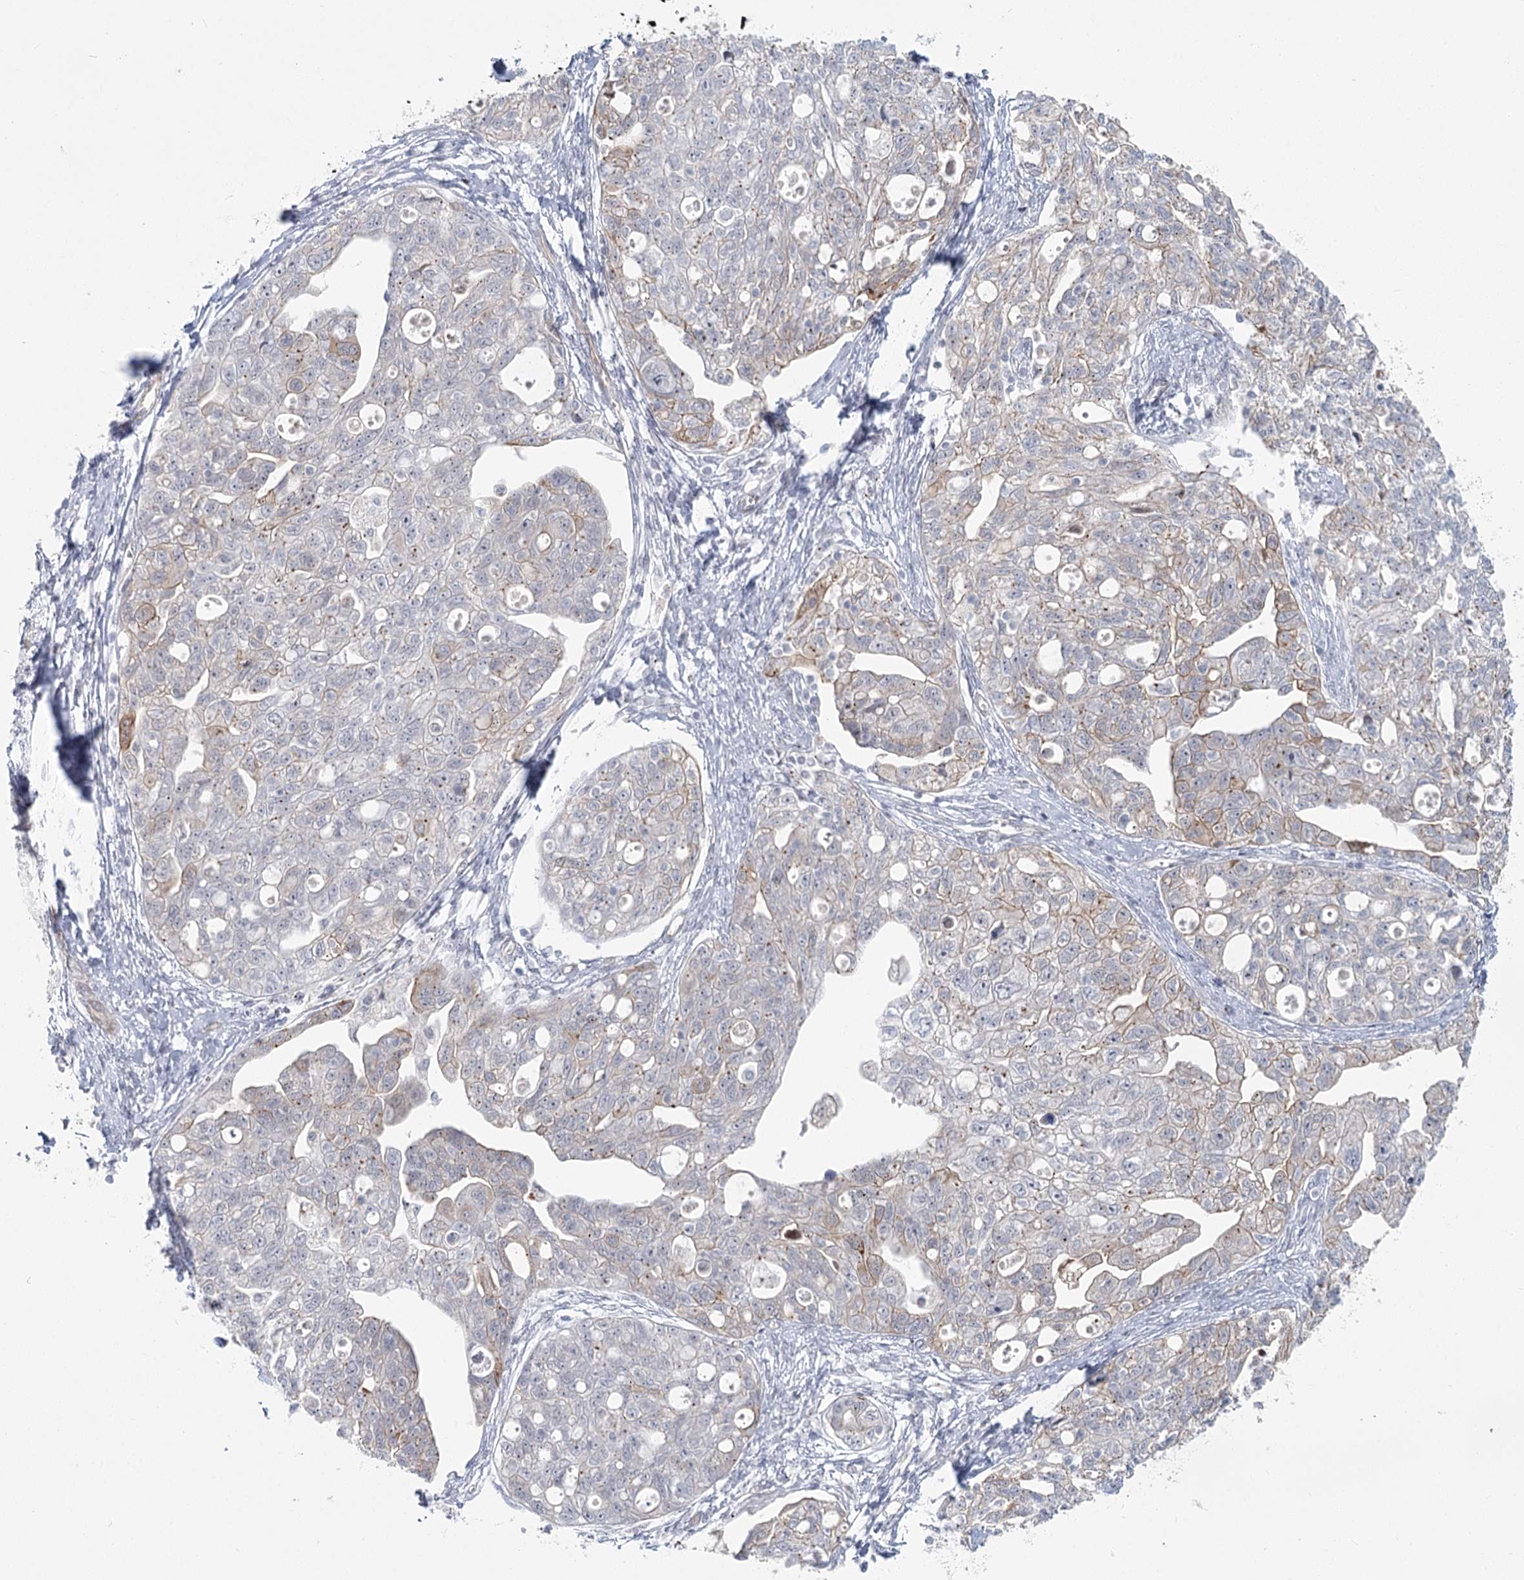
{"staining": {"intensity": "weak", "quantity": "<25%", "location": "cytoplasmic/membranous"}, "tissue": "ovarian cancer", "cell_type": "Tumor cells", "image_type": "cancer", "snomed": [{"axis": "morphology", "description": "Carcinoma, NOS"}, {"axis": "morphology", "description": "Cystadenocarcinoma, serous, NOS"}, {"axis": "topography", "description": "Ovary"}], "caption": "Immunohistochemistry image of human ovarian cancer (carcinoma) stained for a protein (brown), which exhibits no expression in tumor cells. (Stains: DAB immunohistochemistry (IHC) with hematoxylin counter stain, Microscopy: brightfield microscopy at high magnification).", "gene": "ABHD8", "patient": {"sex": "female", "age": 69}}